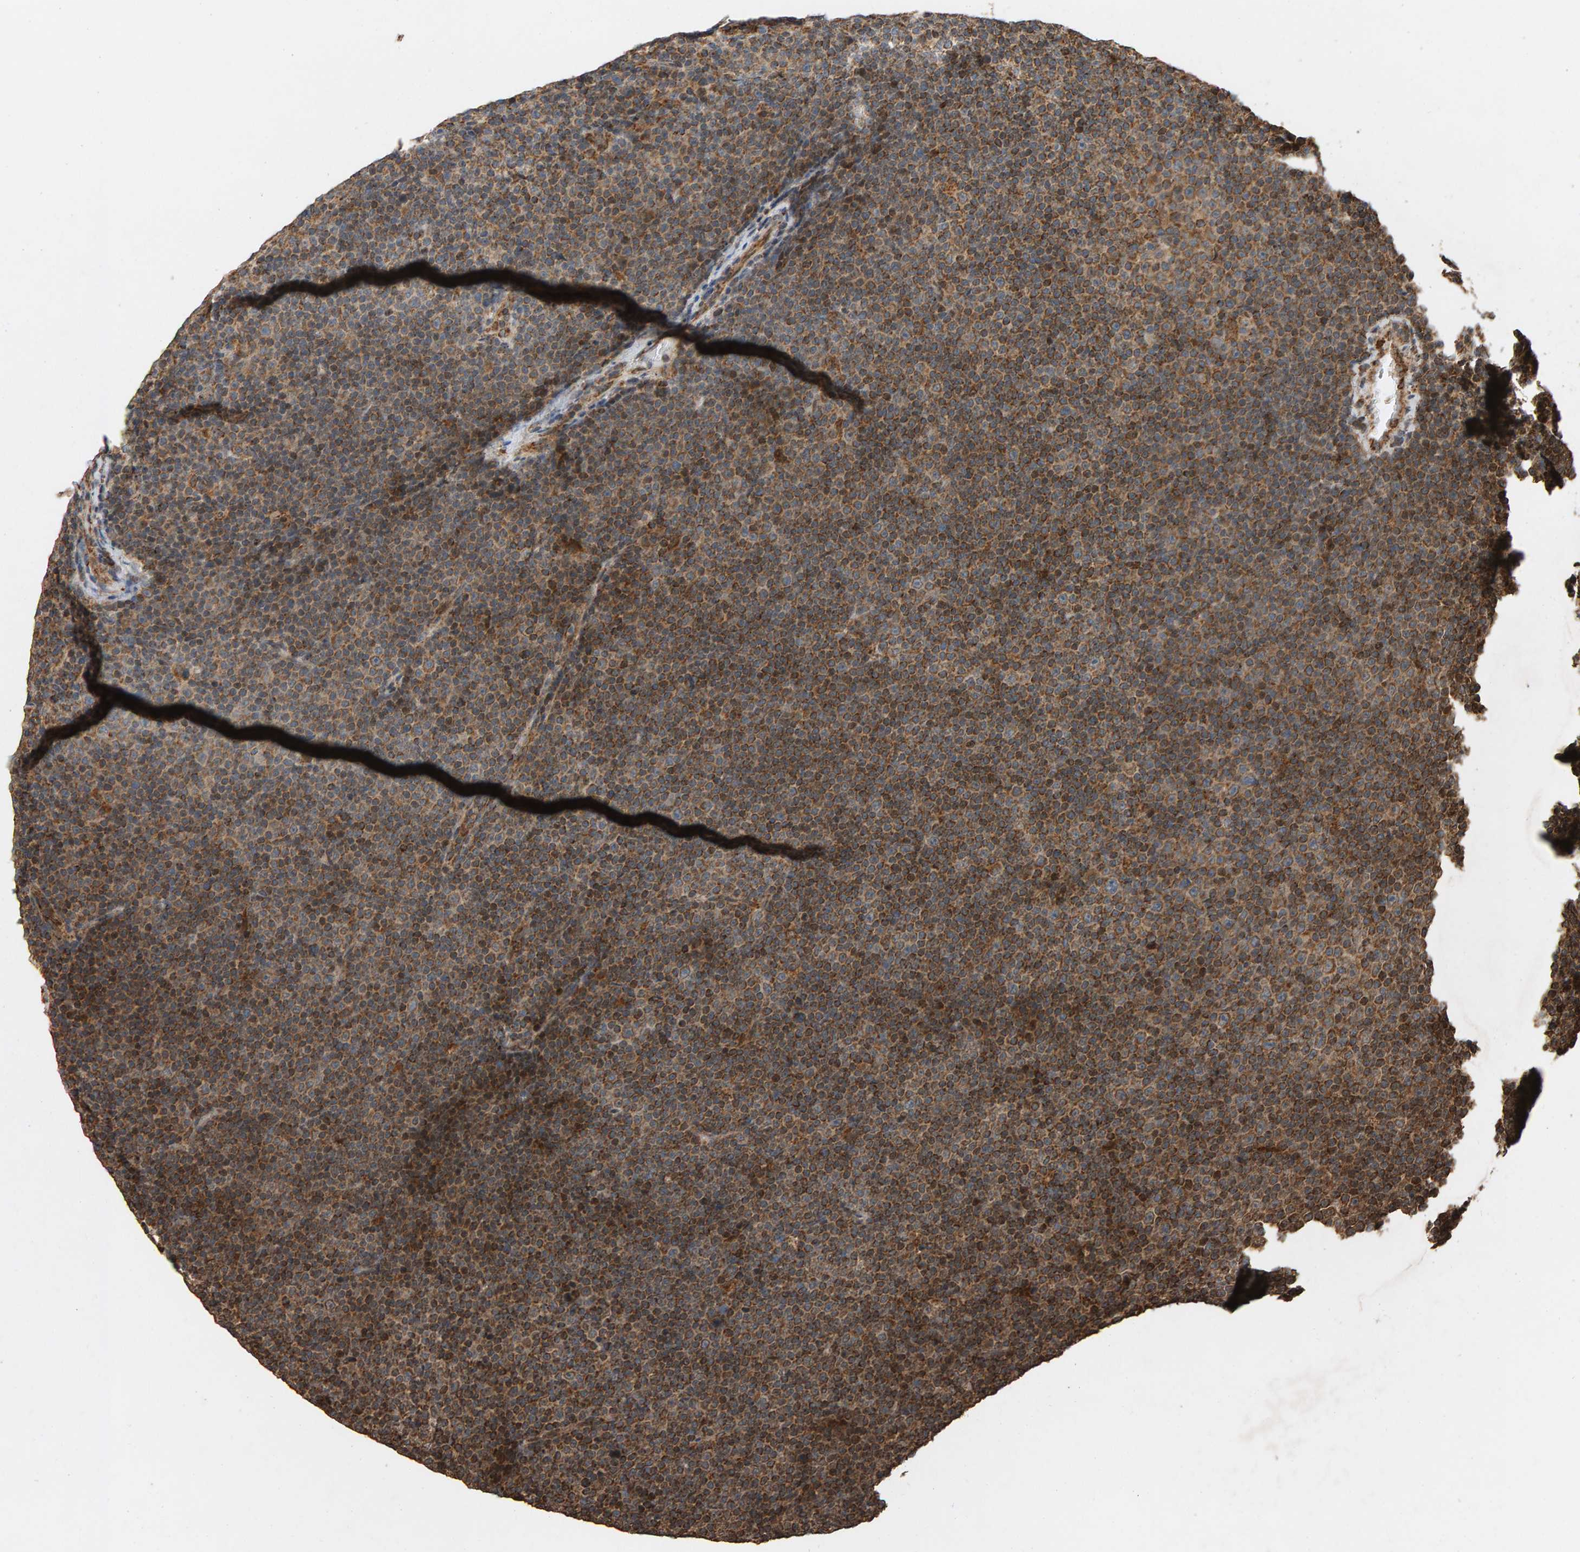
{"staining": {"intensity": "moderate", "quantity": ">75%", "location": "cytoplasmic/membranous"}, "tissue": "lymphoma", "cell_type": "Tumor cells", "image_type": "cancer", "snomed": [{"axis": "morphology", "description": "Malignant lymphoma, non-Hodgkin's type, Low grade"}, {"axis": "topography", "description": "Lymph node"}], "caption": "Malignant lymphoma, non-Hodgkin's type (low-grade) stained with DAB immunohistochemistry shows medium levels of moderate cytoplasmic/membranous positivity in about >75% of tumor cells.", "gene": "GSTK1", "patient": {"sex": "female", "age": 67}}